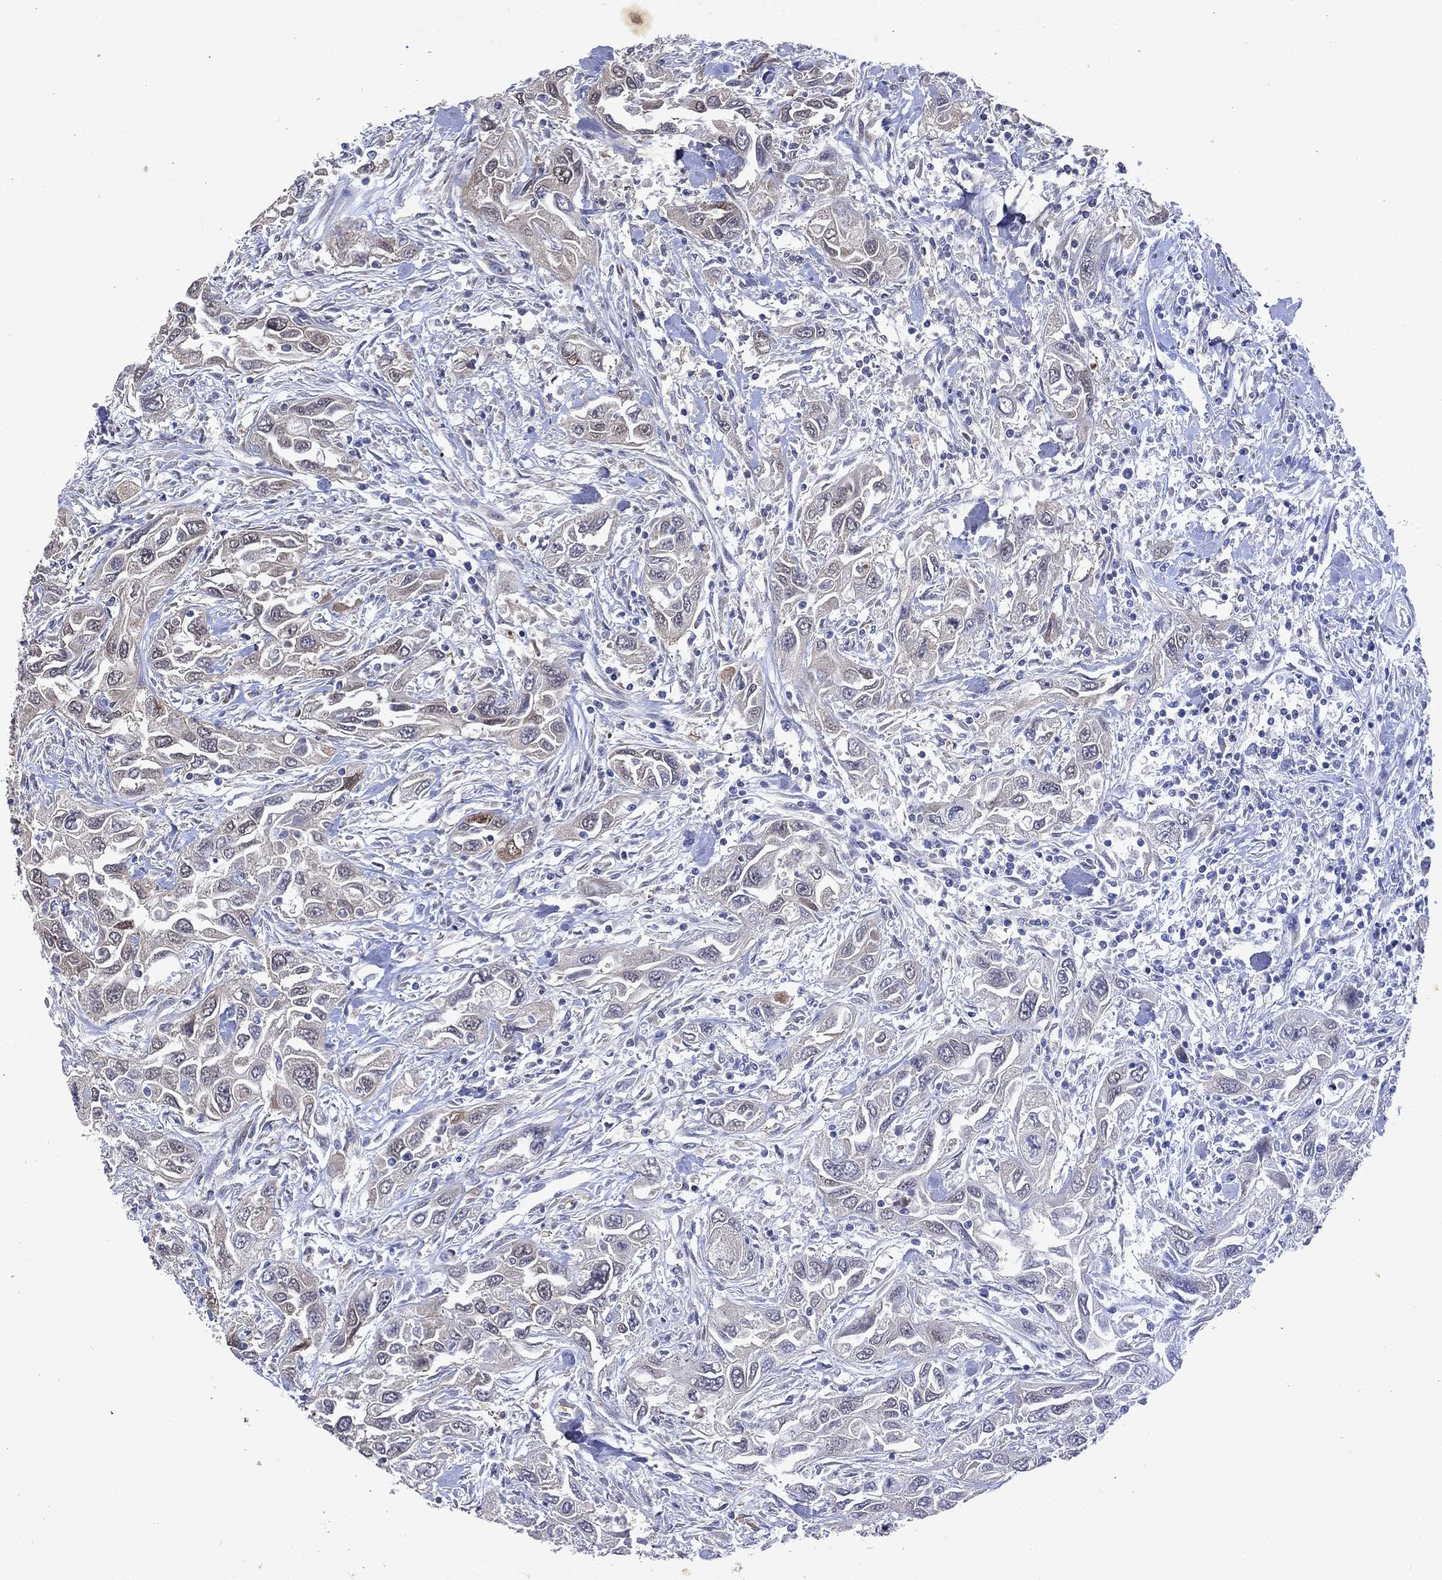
{"staining": {"intensity": "weak", "quantity": "<25%", "location": "cytoplasmic/membranous"}, "tissue": "urothelial cancer", "cell_type": "Tumor cells", "image_type": "cancer", "snomed": [{"axis": "morphology", "description": "Urothelial carcinoma, High grade"}, {"axis": "topography", "description": "Urinary bladder"}], "caption": "High-grade urothelial carcinoma was stained to show a protein in brown. There is no significant positivity in tumor cells.", "gene": "MTAP", "patient": {"sex": "male", "age": 76}}